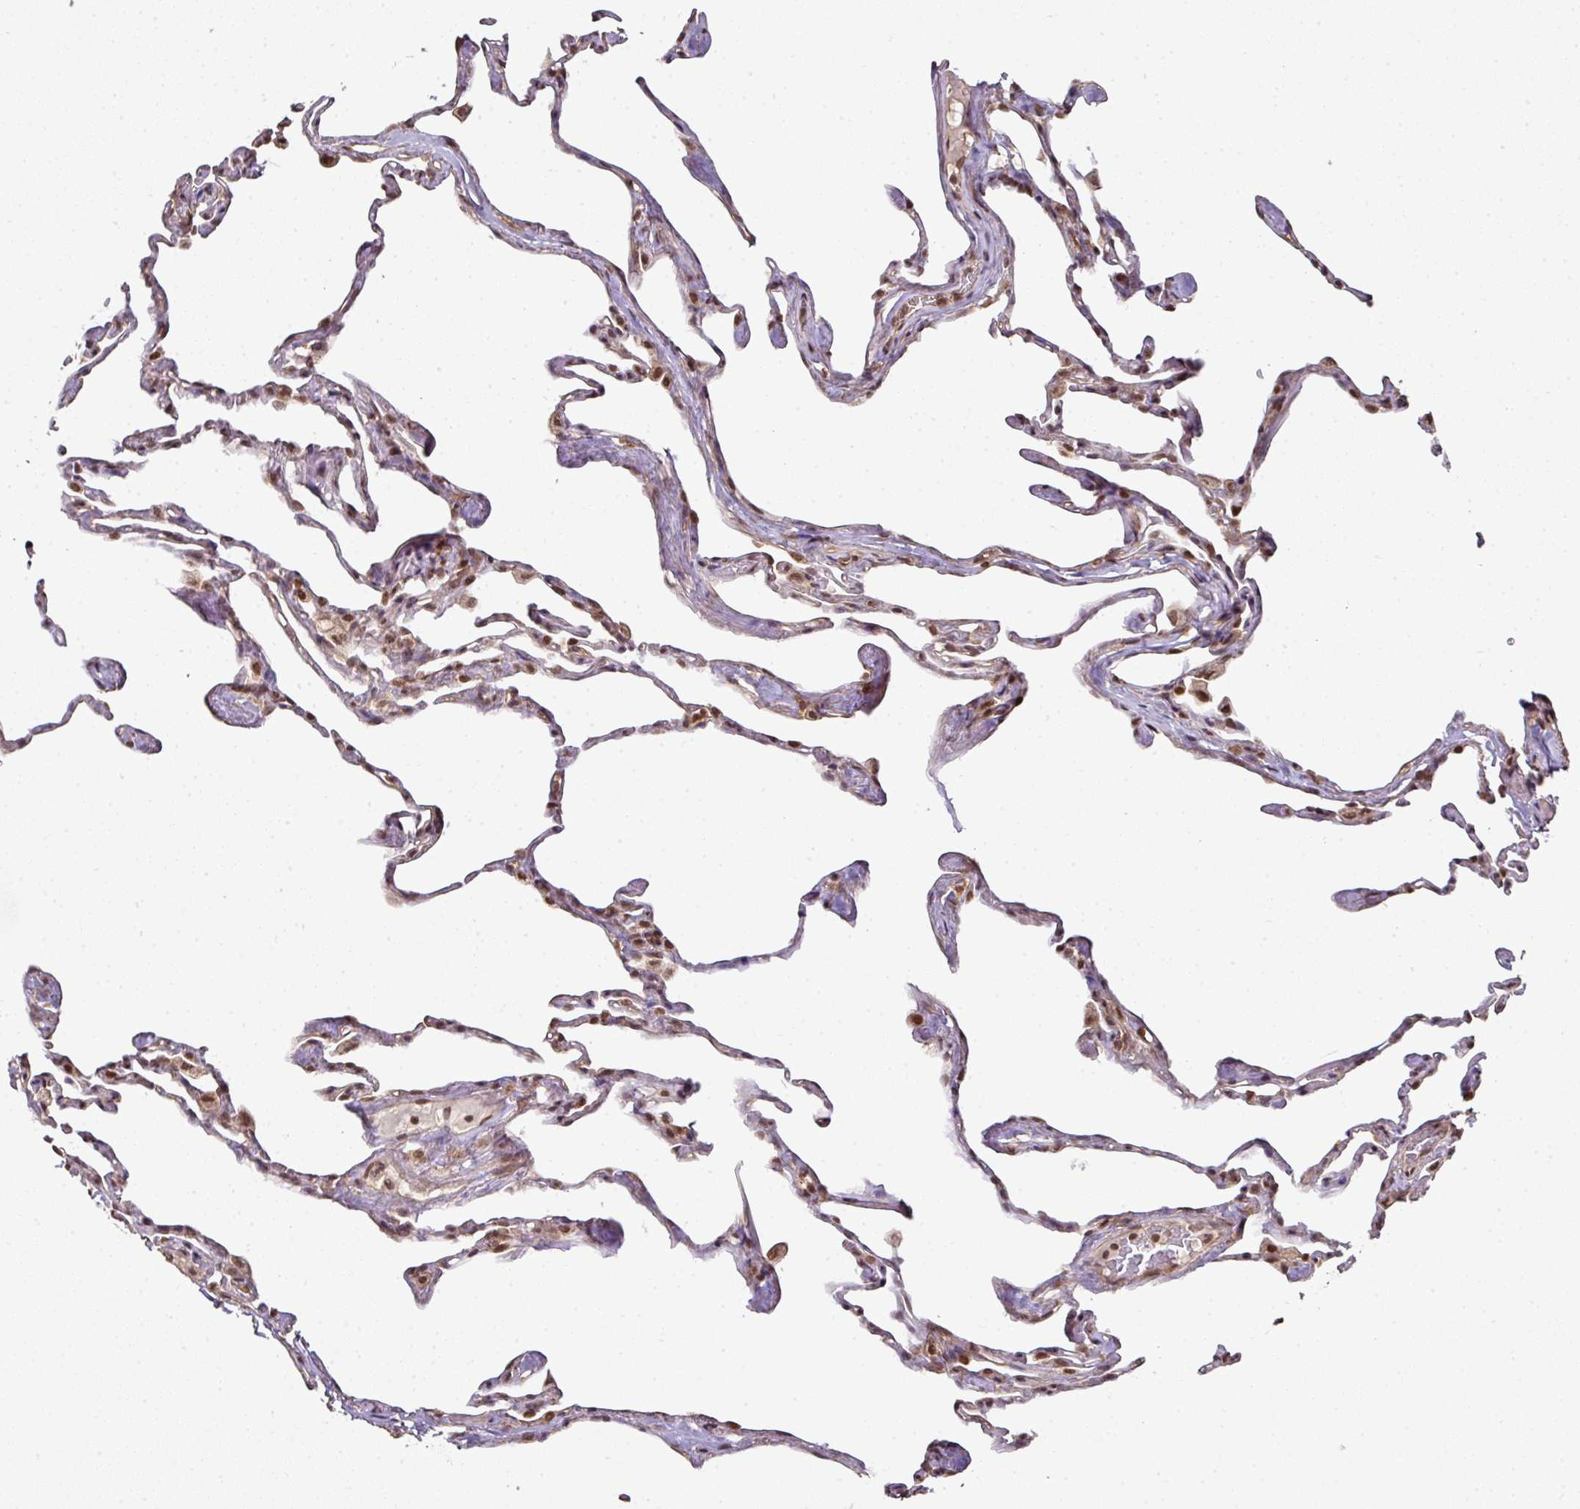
{"staining": {"intensity": "moderate", "quantity": "25%-75%", "location": "cytoplasmic/membranous,nuclear"}, "tissue": "lung", "cell_type": "Alveolar cells", "image_type": "normal", "snomed": [{"axis": "morphology", "description": "Normal tissue, NOS"}, {"axis": "topography", "description": "Lung"}], "caption": "Lung stained for a protein (brown) displays moderate cytoplasmic/membranous,nuclear positive expression in approximately 25%-75% of alveolar cells.", "gene": "ANKRD18A", "patient": {"sex": "male", "age": 65}}